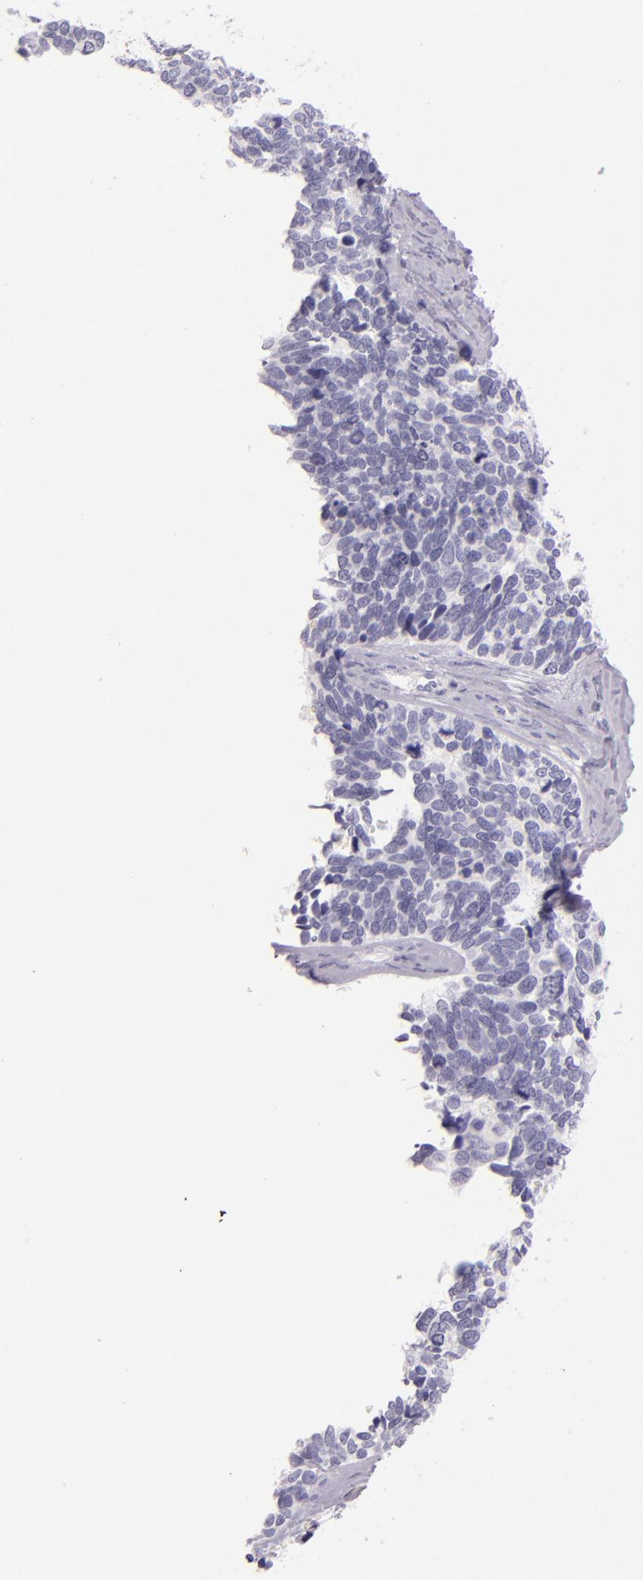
{"staining": {"intensity": "negative", "quantity": "none", "location": "none"}, "tissue": "ovarian cancer", "cell_type": "Tumor cells", "image_type": "cancer", "snomed": [{"axis": "morphology", "description": "Cystadenocarcinoma, serous, NOS"}, {"axis": "topography", "description": "Ovary"}], "caption": "A histopathology image of ovarian serous cystadenocarcinoma stained for a protein demonstrates no brown staining in tumor cells.", "gene": "SELP", "patient": {"sex": "female", "age": 77}}